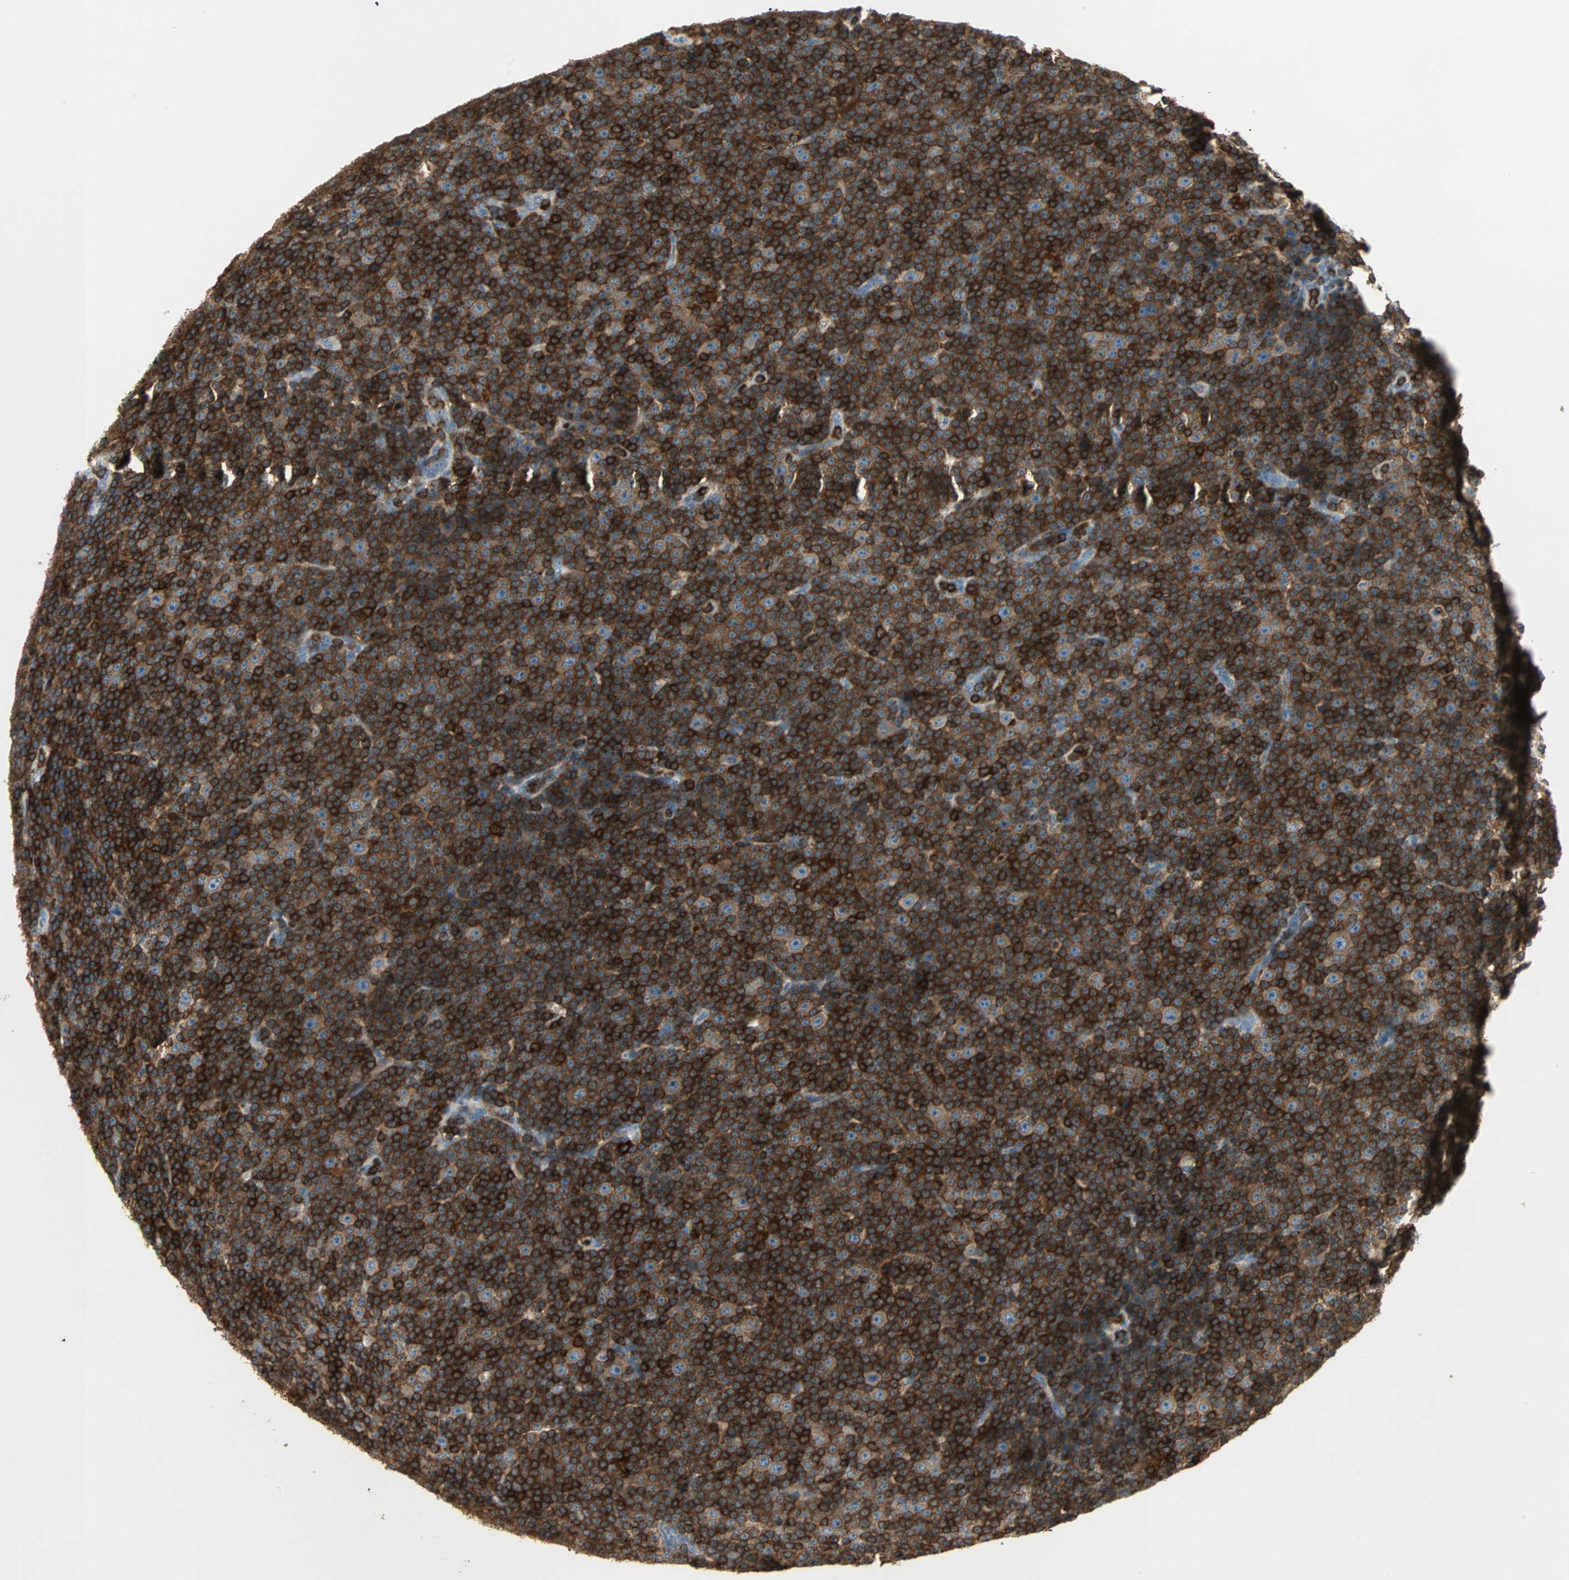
{"staining": {"intensity": "strong", "quantity": ">75%", "location": "cytoplasmic/membranous"}, "tissue": "lymphoma", "cell_type": "Tumor cells", "image_type": "cancer", "snomed": [{"axis": "morphology", "description": "Malignant lymphoma, non-Hodgkin's type, Low grade"}, {"axis": "topography", "description": "Lymph node"}], "caption": "A brown stain labels strong cytoplasmic/membranous staining of a protein in lymphoma tumor cells. The protein is stained brown, and the nuclei are stained in blue (DAB (3,3'-diaminobenzidine) IHC with brightfield microscopy, high magnification).", "gene": "FMNL1", "patient": {"sex": "female", "age": 67}}